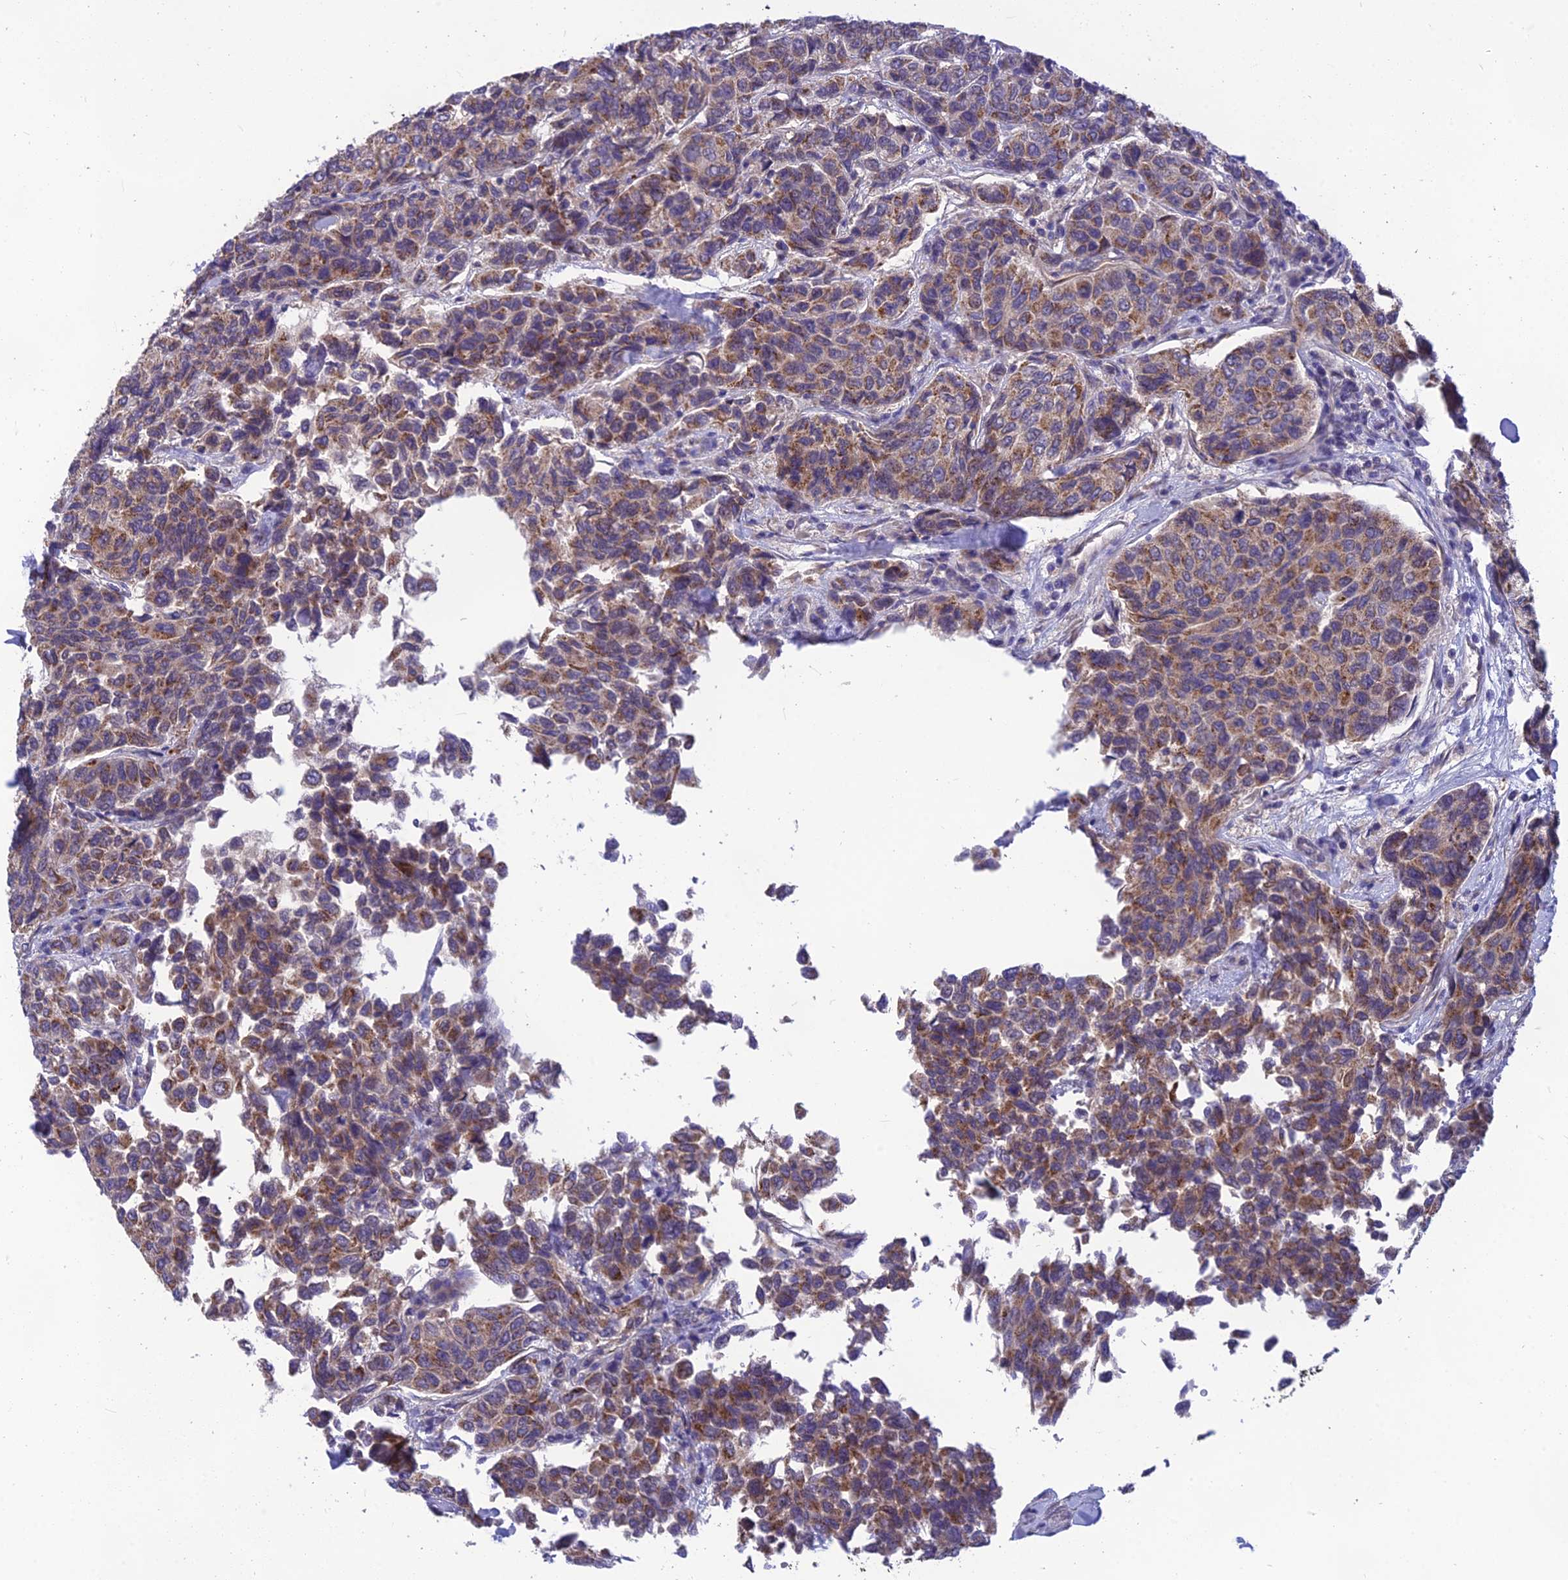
{"staining": {"intensity": "moderate", "quantity": ">75%", "location": "cytoplasmic/membranous"}, "tissue": "breast cancer", "cell_type": "Tumor cells", "image_type": "cancer", "snomed": [{"axis": "morphology", "description": "Duct carcinoma"}, {"axis": "topography", "description": "Breast"}], "caption": "Protein staining by IHC demonstrates moderate cytoplasmic/membranous staining in approximately >75% of tumor cells in breast cancer (infiltrating ductal carcinoma).", "gene": "PTCD2", "patient": {"sex": "female", "age": 55}}